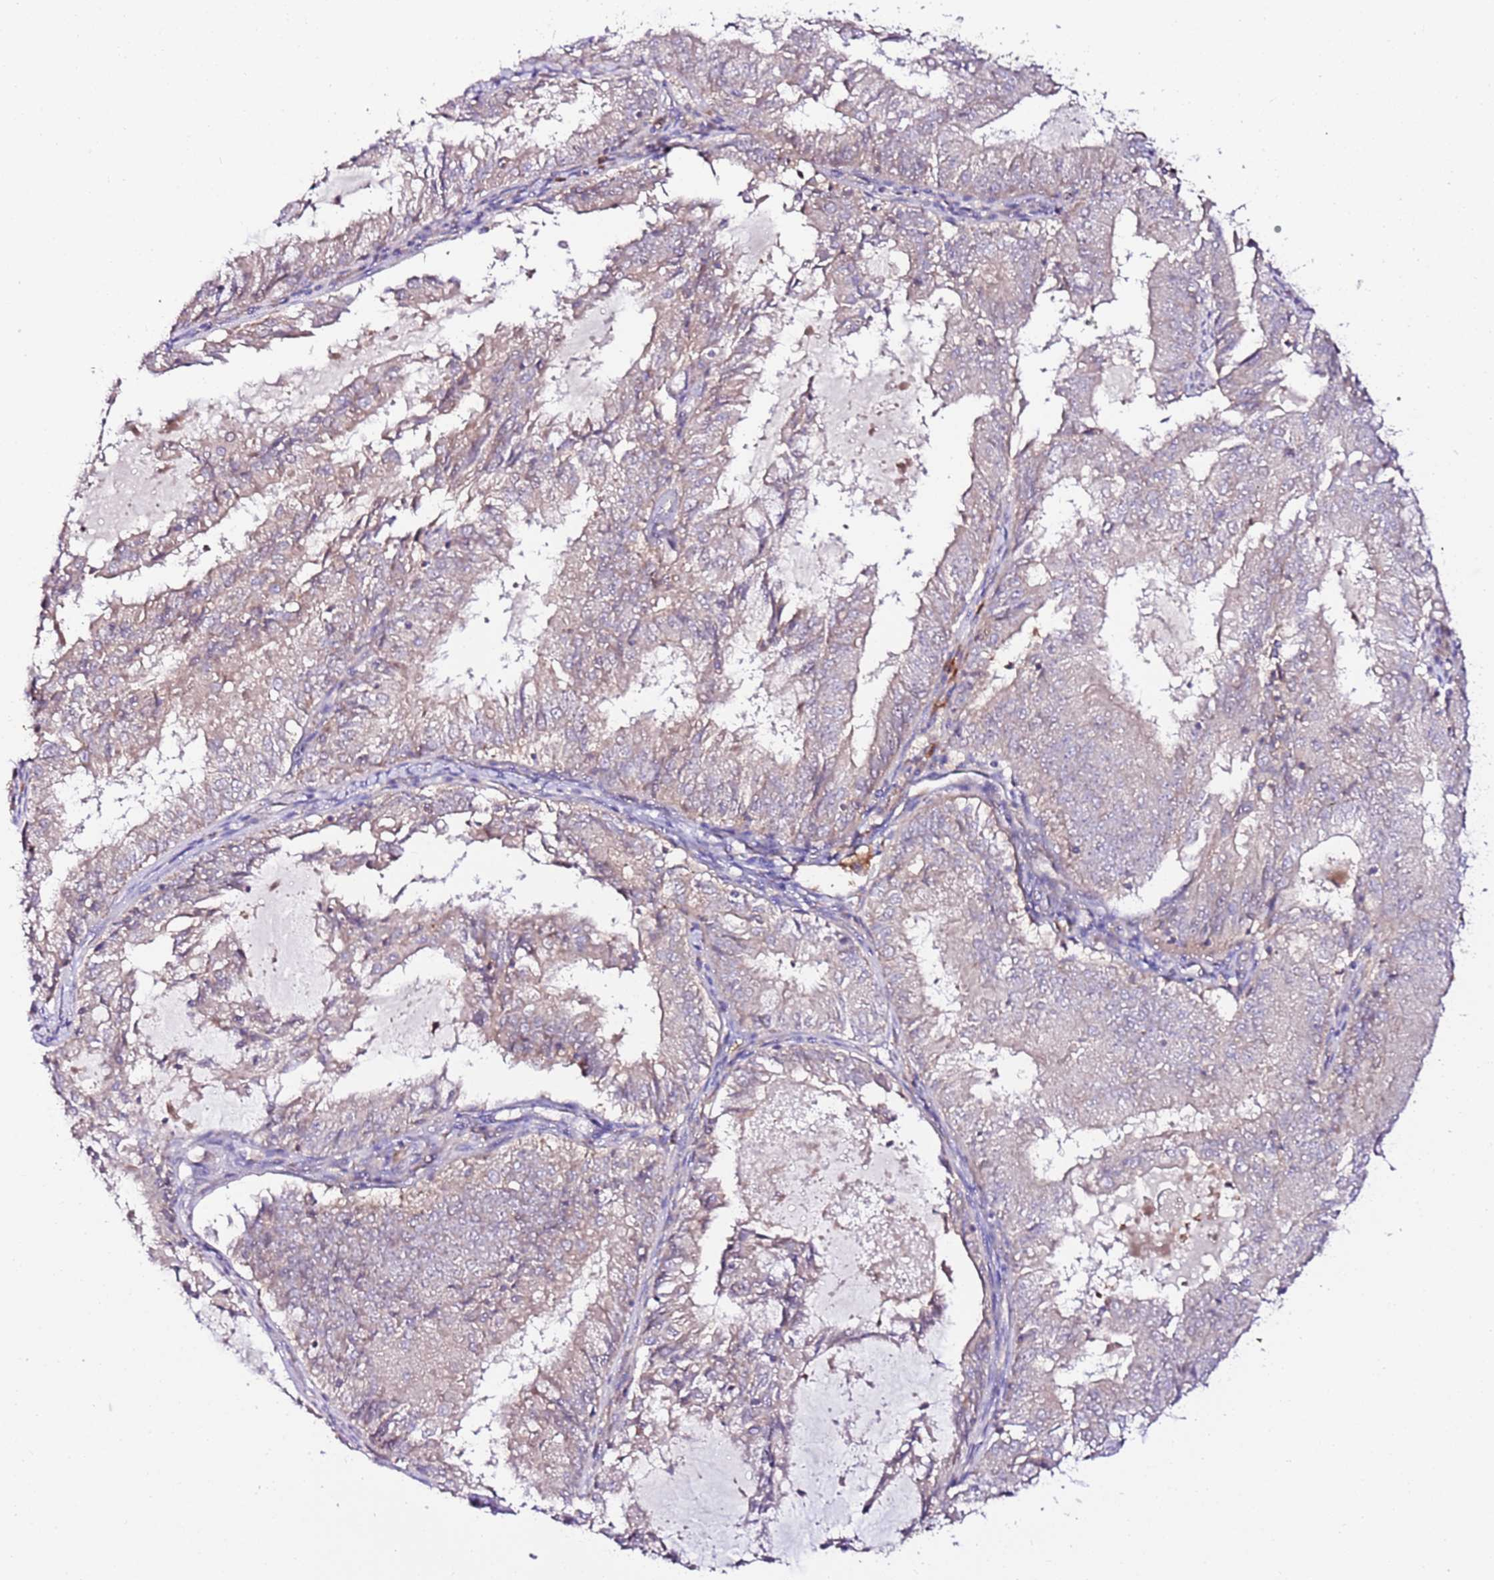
{"staining": {"intensity": "negative", "quantity": "none", "location": "none"}, "tissue": "endometrial cancer", "cell_type": "Tumor cells", "image_type": "cancer", "snomed": [{"axis": "morphology", "description": "Adenocarcinoma, NOS"}, {"axis": "topography", "description": "Endometrium"}], "caption": "A high-resolution micrograph shows IHC staining of adenocarcinoma (endometrial), which displays no significant expression in tumor cells. (Brightfield microscopy of DAB (3,3'-diaminobenzidine) IHC at high magnification).", "gene": "FLVCR1", "patient": {"sex": "female", "age": 57}}